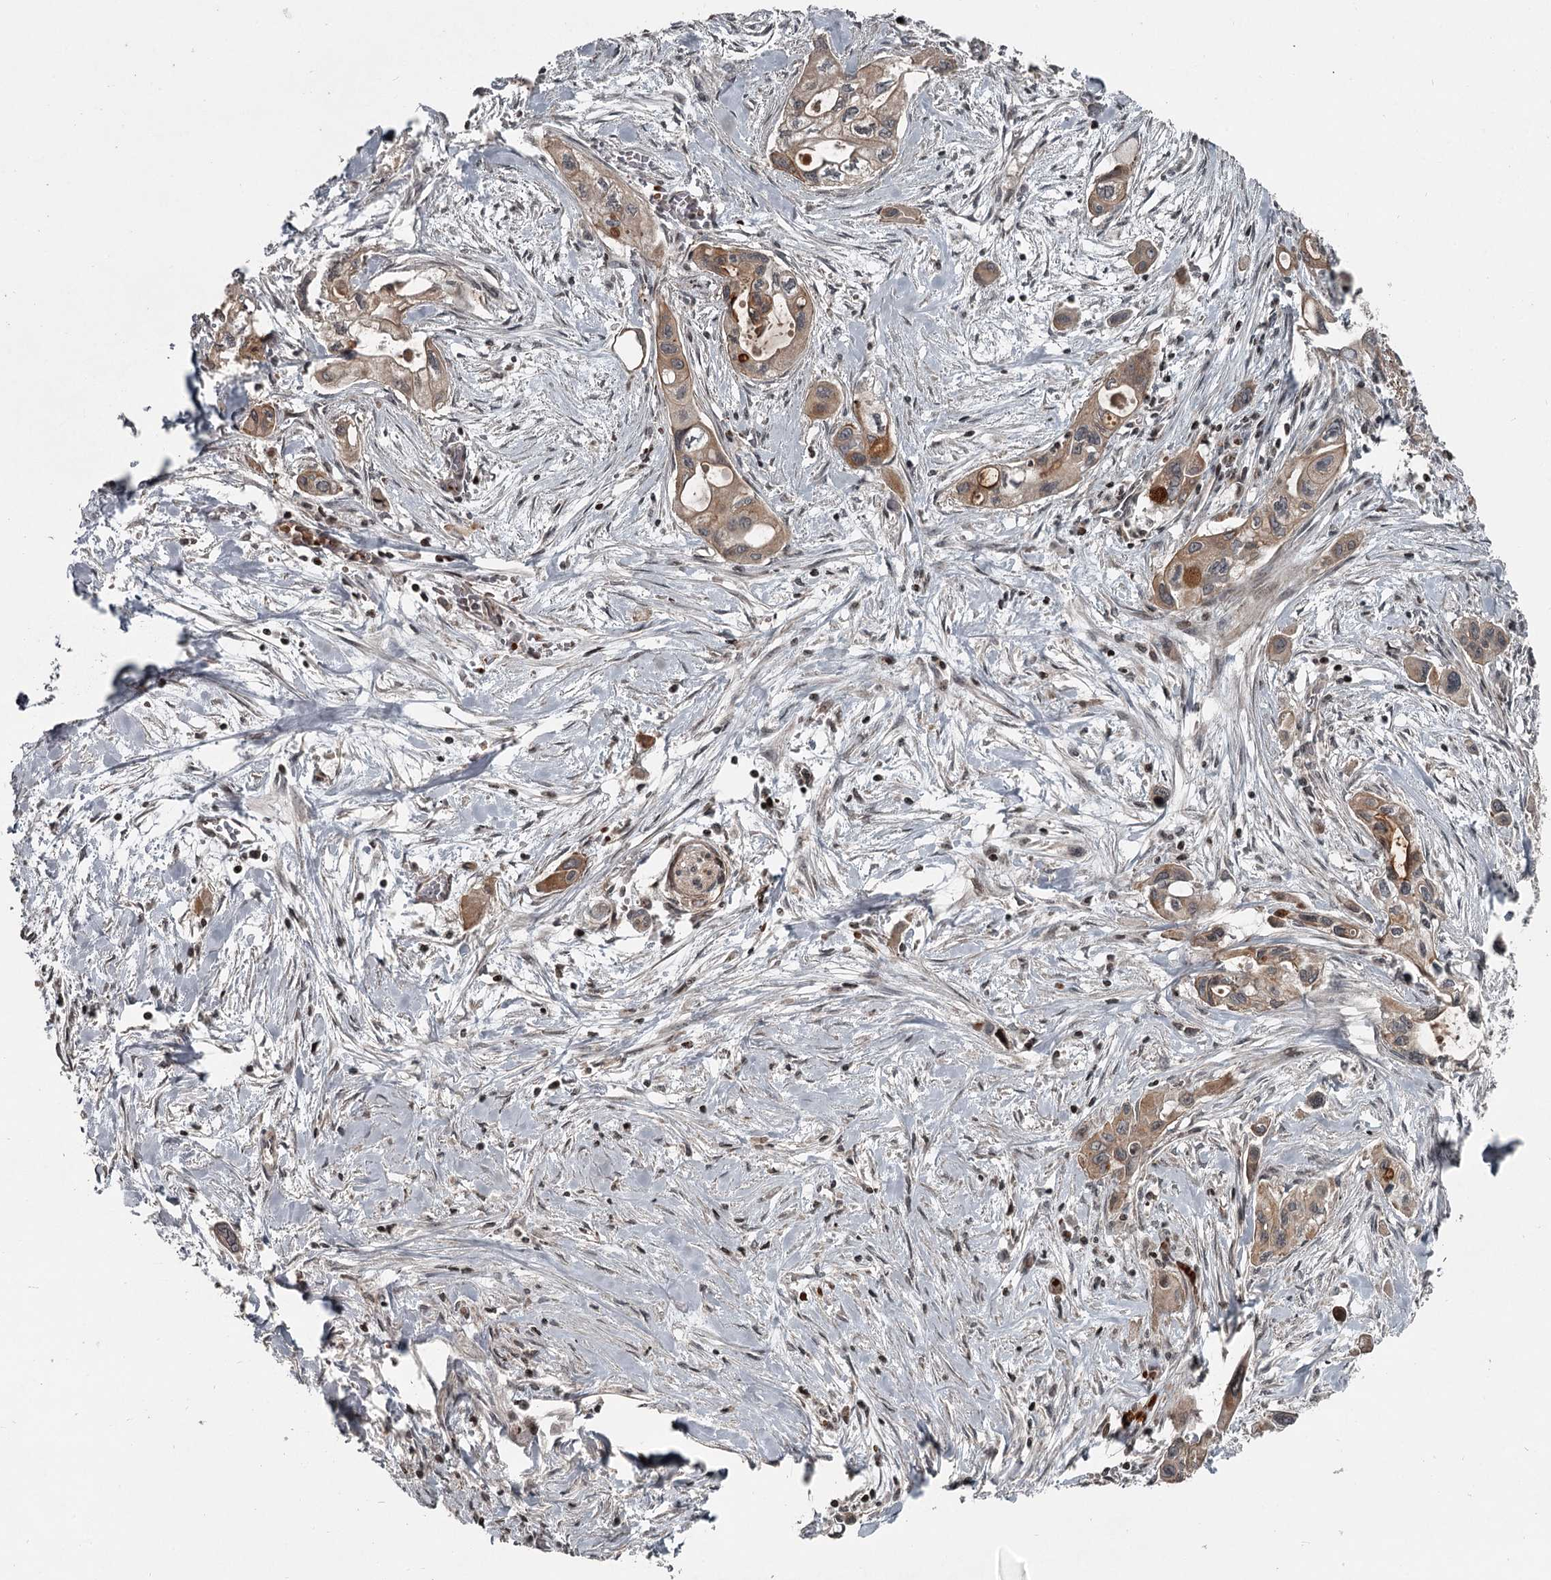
{"staining": {"intensity": "weak", "quantity": ">75%", "location": "cytoplasmic/membranous"}, "tissue": "pancreatic cancer", "cell_type": "Tumor cells", "image_type": "cancer", "snomed": [{"axis": "morphology", "description": "Adenocarcinoma, NOS"}, {"axis": "topography", "description": "Pancreas"}], "caption": "Weak cytoplasmic/membranous expression is present in about >75% of tumor cells in pancreatic cancer.", "gene": "RASSF8", "patient": {"sex": "male", "age": 75}}